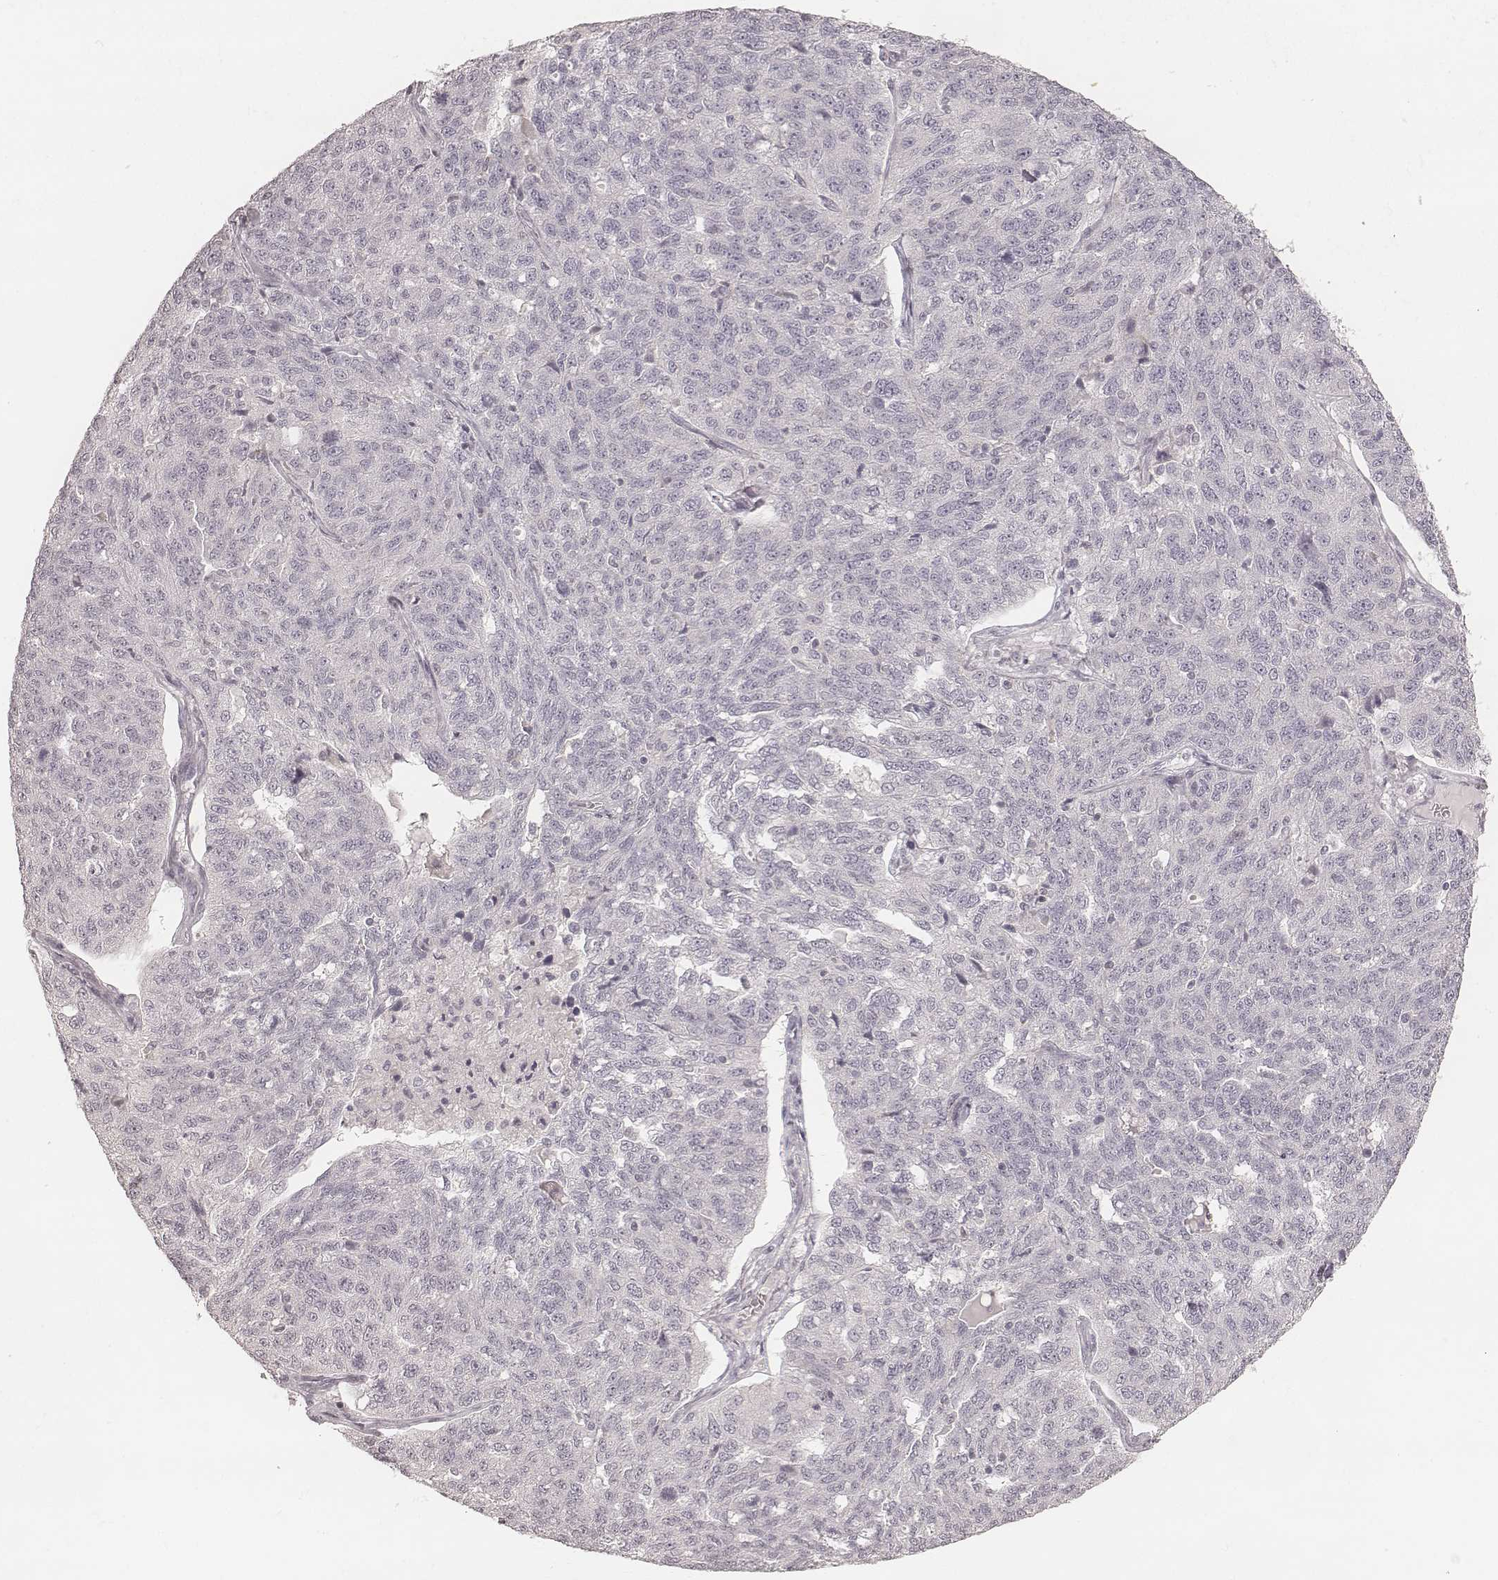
{"staining": {"intensity": "negative", "quantity": "none", "location": "none"}, "tissue": "ovarian cancer", "cell_type": "Tumor cells", "image_type": "cancer", "snomed": [{"axis": "morphology", "description": "Cystadenocarcinoma, serous, NOS"}, {"axis": "topography", "description": "Ovary"}], "caption": "The immunohistochemistry micrograph has no significant positivity in tumor cells of ovarian serous cystadenocarcinoma tissue.", "gene": "ACACB", "patient": {"sex": "female", "age": 71}}